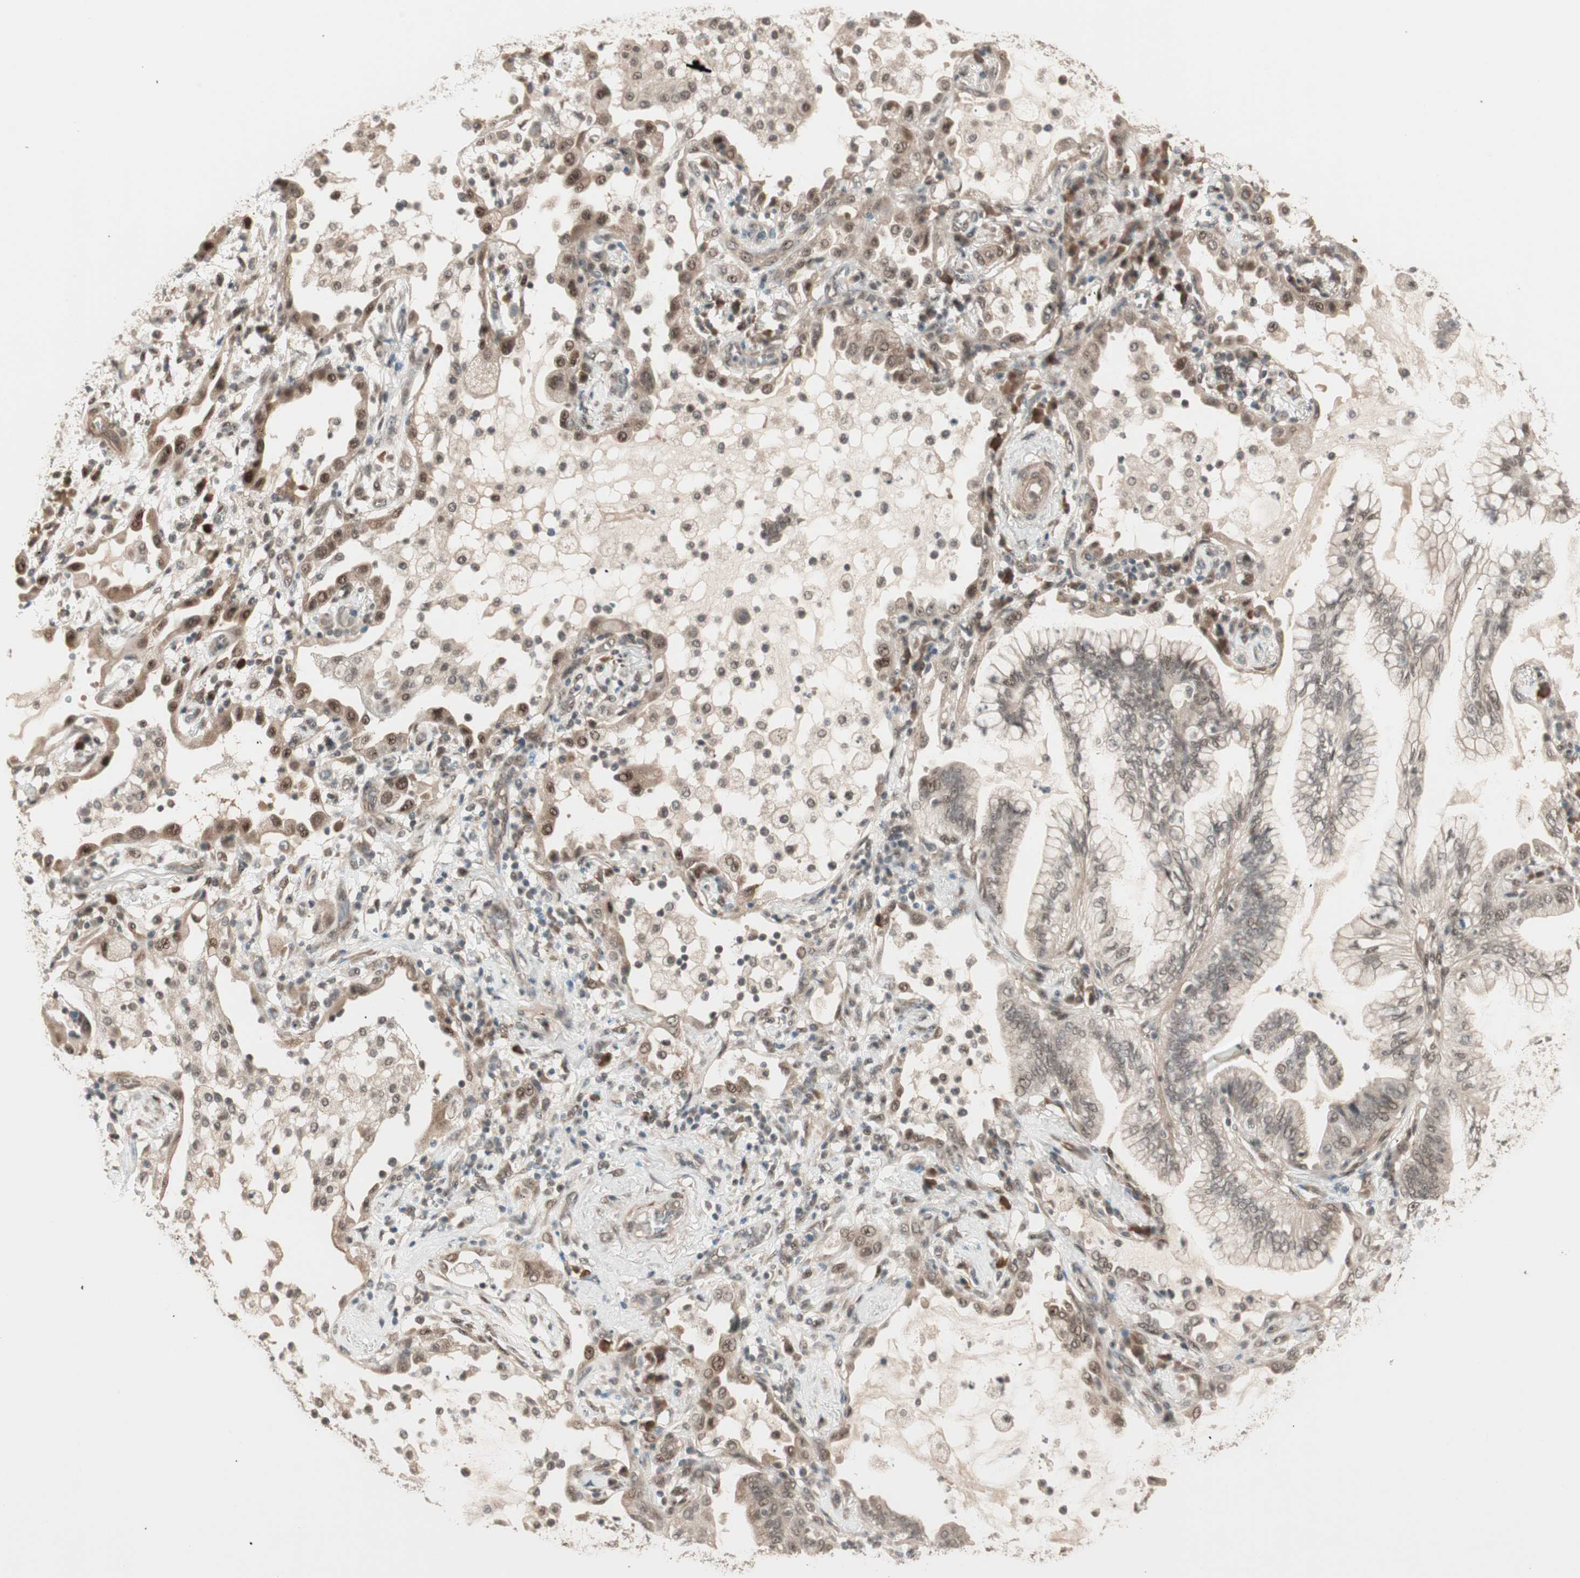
{"staining": {"intensity": "weak", "quantity": "<25%", "location": "cytoplasmic/membranous,nuclear"}, "tissue": "lung cancer", "cell_type": "Tumor cells", "image_type": "cancer", "snomed": [{"axis": "morphology", "description": "Normal tissue, NOS"}, {"axis": "morphology", "description": "Adenocarcinoma, NOS"}, {"axis": "topography", "description": "Bronchus"}, {"axis": "topography", "description": "Lung"}], "caption": "This is an immunohistochemistry histopathology image of human adenocarcinoma (lung). There is no staining in tumor cells.", "gene": "ZSCAN31", "patient": {"sex": "female", "age": 70}}